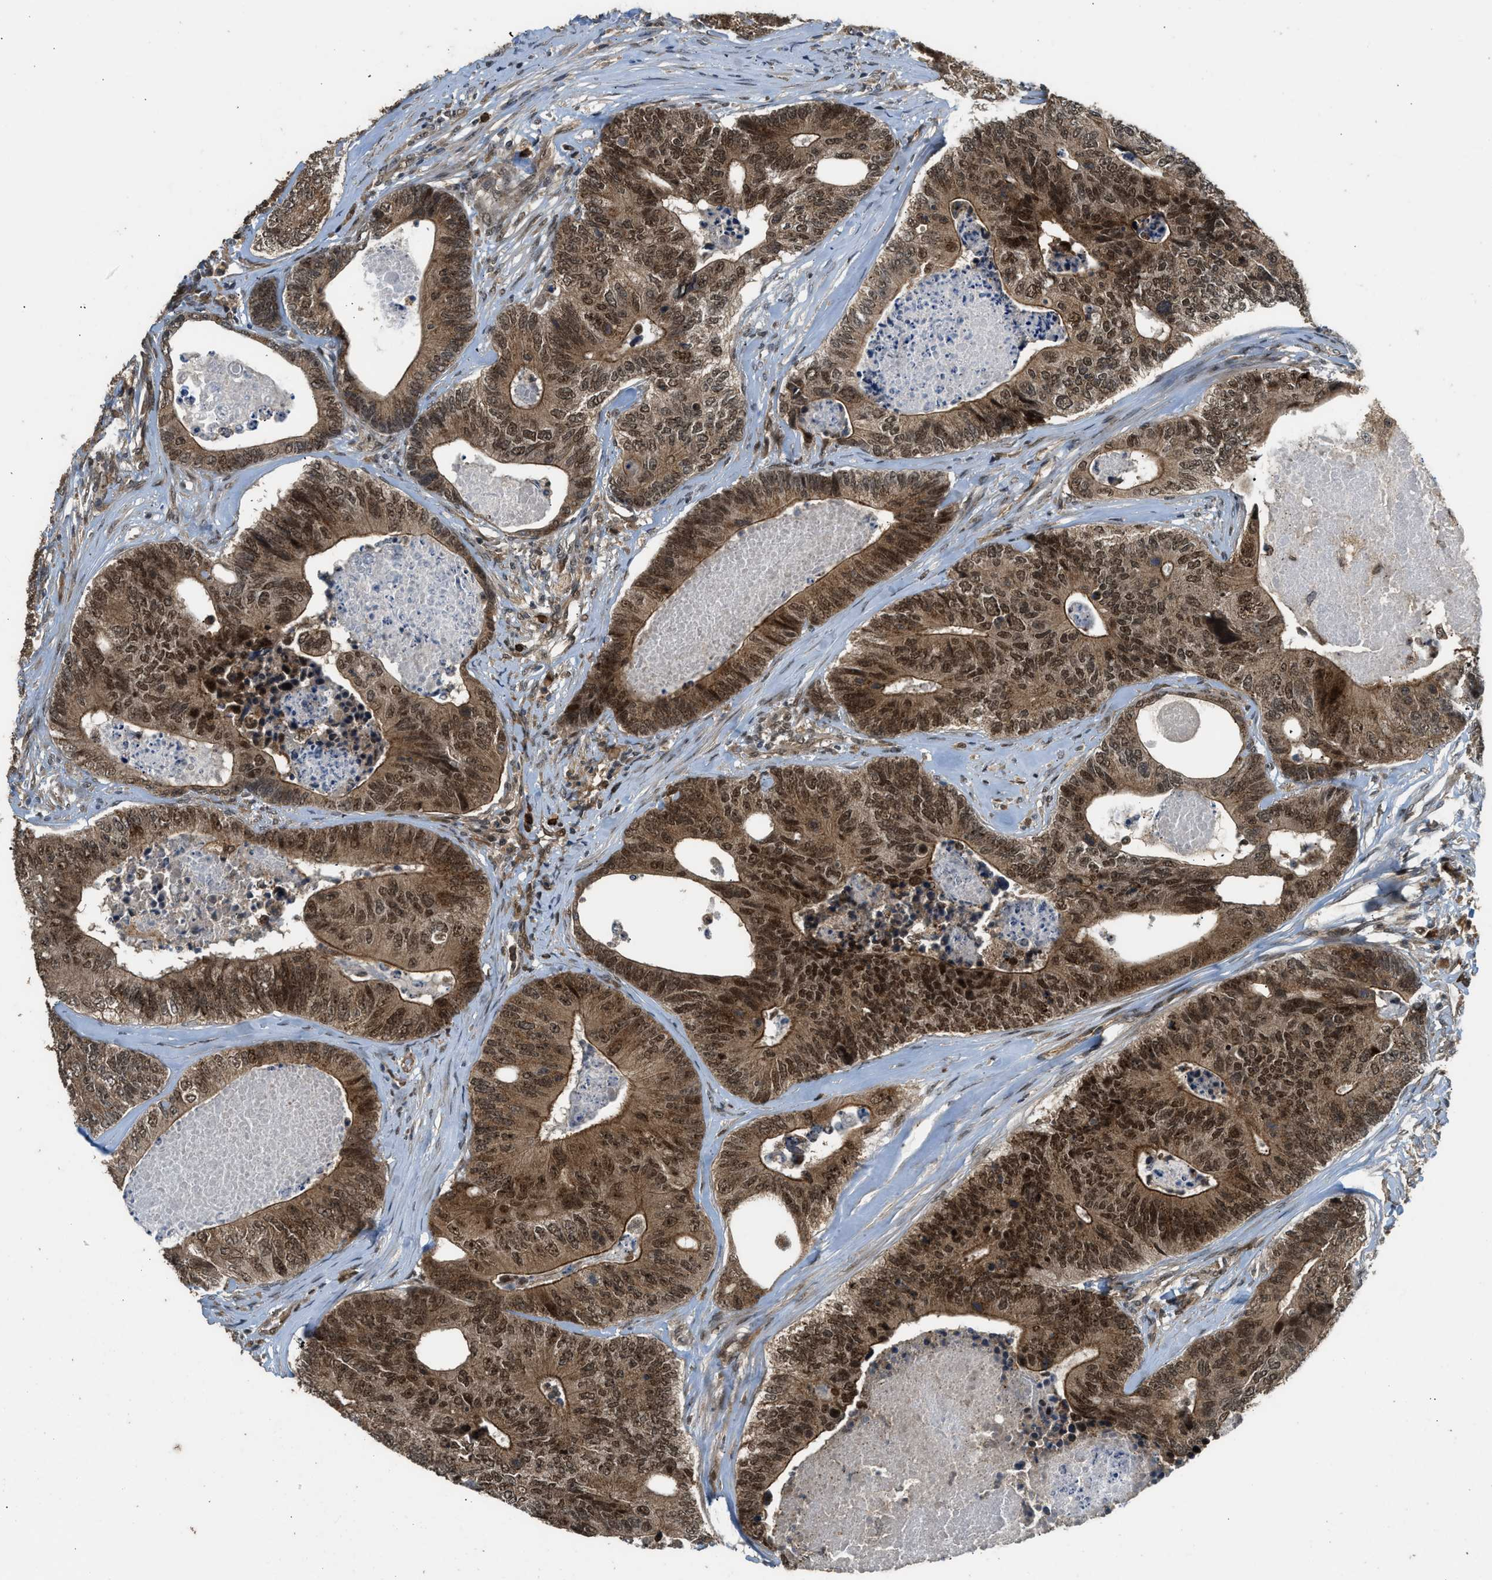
{"staining": {"intensity": "moderate", "quantity": ">75%", "location": "cytoplasmic/membranous,nuclear"}, "tissue": "colorectal cancer", "cell_type": "Tumor cells", "image_type": "cancer", "snomed": [{"axis": "morphology", "description": "Adenocarcinoma, NOS"}, {"axis": "topography", "description": "Colon"}], "caption": "A photomicrograph of colorectal cancer stained for a protein reveals moderate cytoplasmic/membranous and nuclear brown staining in tumor cells.", "gene": "GET1", "patient": {"sex": "female", "age": 67}}